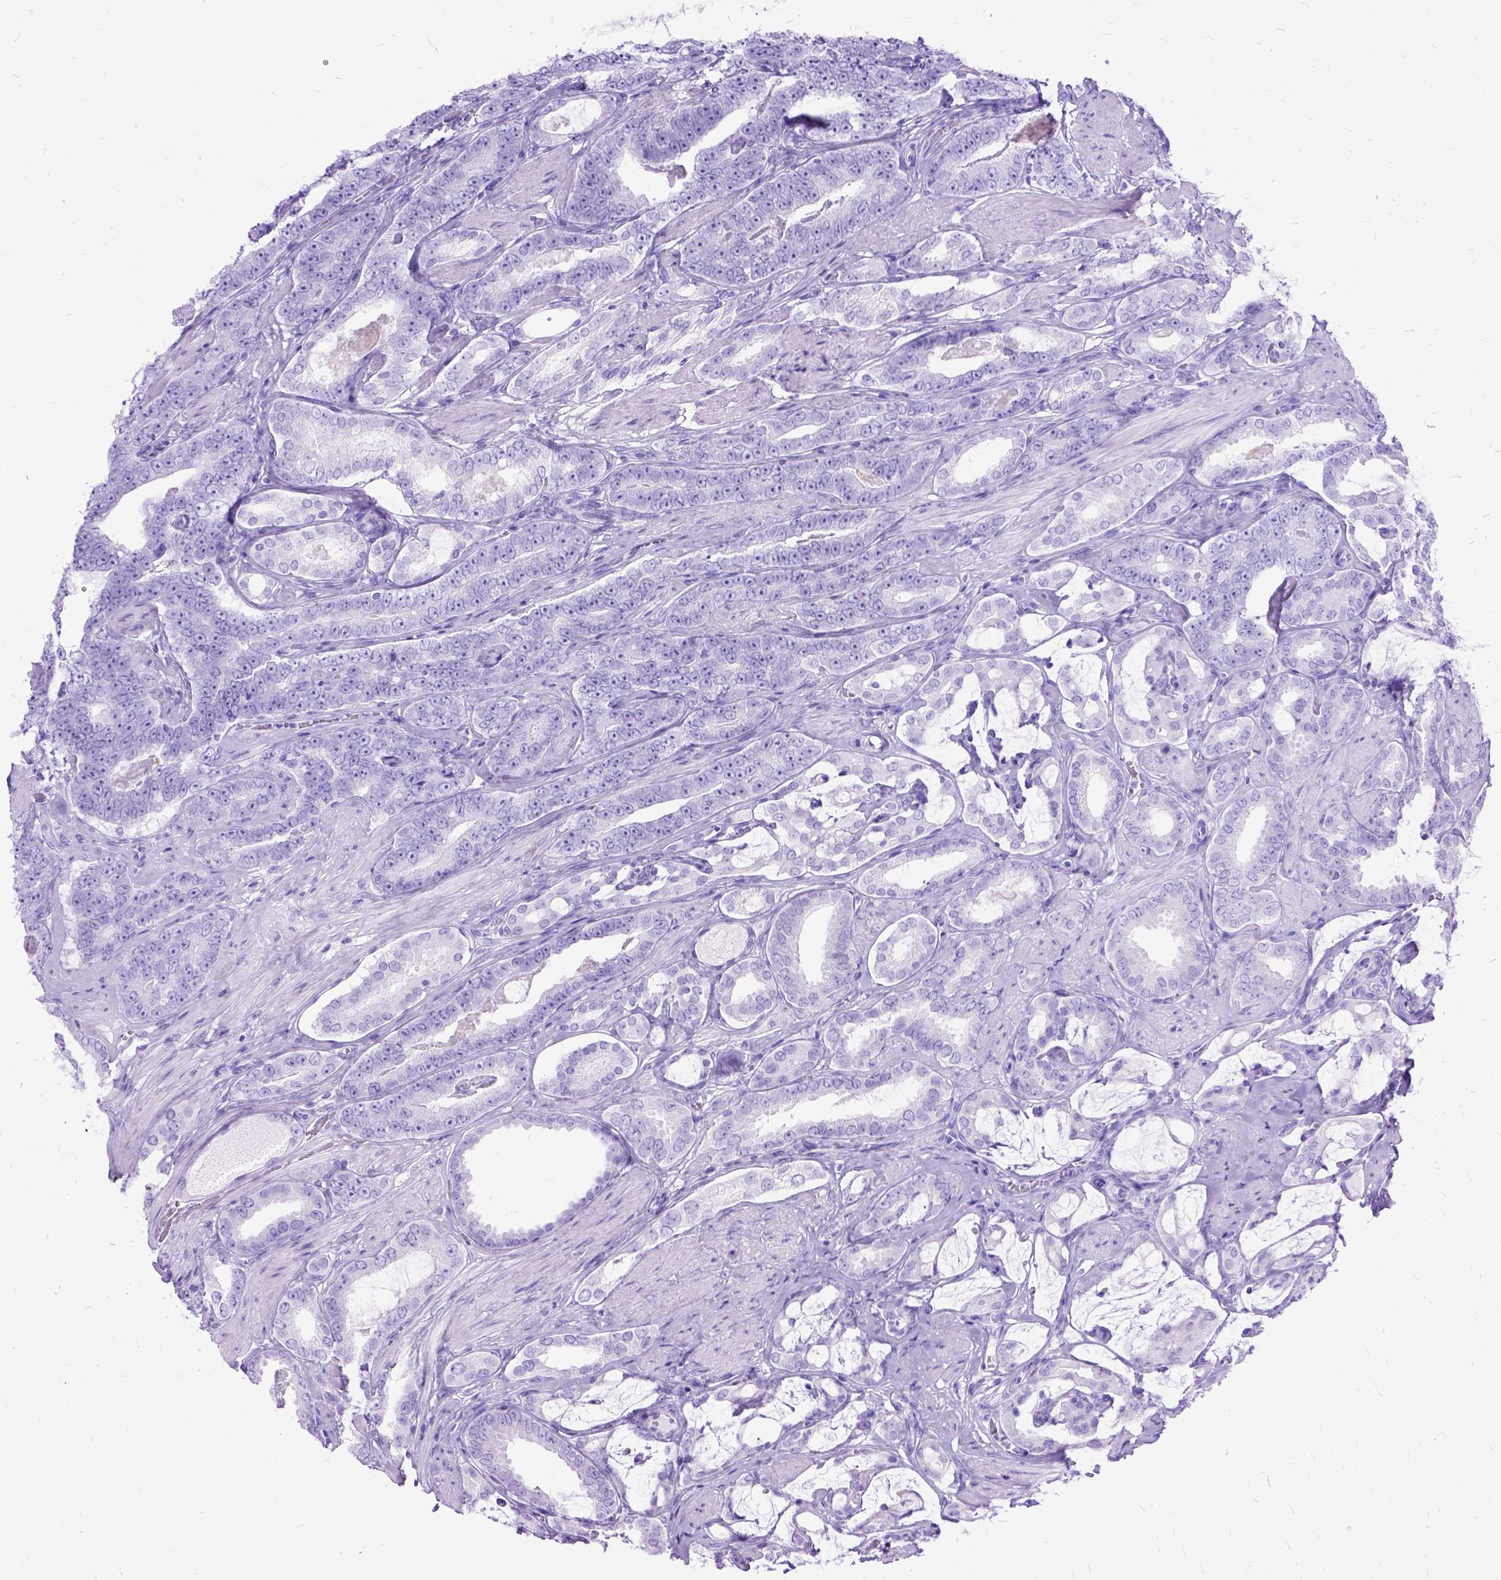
{"staining": {"intensity": "negative", "quantity": "none", "location": "none"}, "tissue": "prostate cancer", "cell_type": "Tumor cells", "image_type": "cancer", "snomed": [{"axis": "morphology", "description": "Adenocarcinoma, High grade"}, {"axis": "topography", "description": "Prostate"}], "caption": "DAB immunohistochemical staining of adenocarcinoma (high-grade) (prostate) shows no significant expression in tumor cells.", "gene": "DNAH2", "patient": {"sex": "male", "age": 63}}